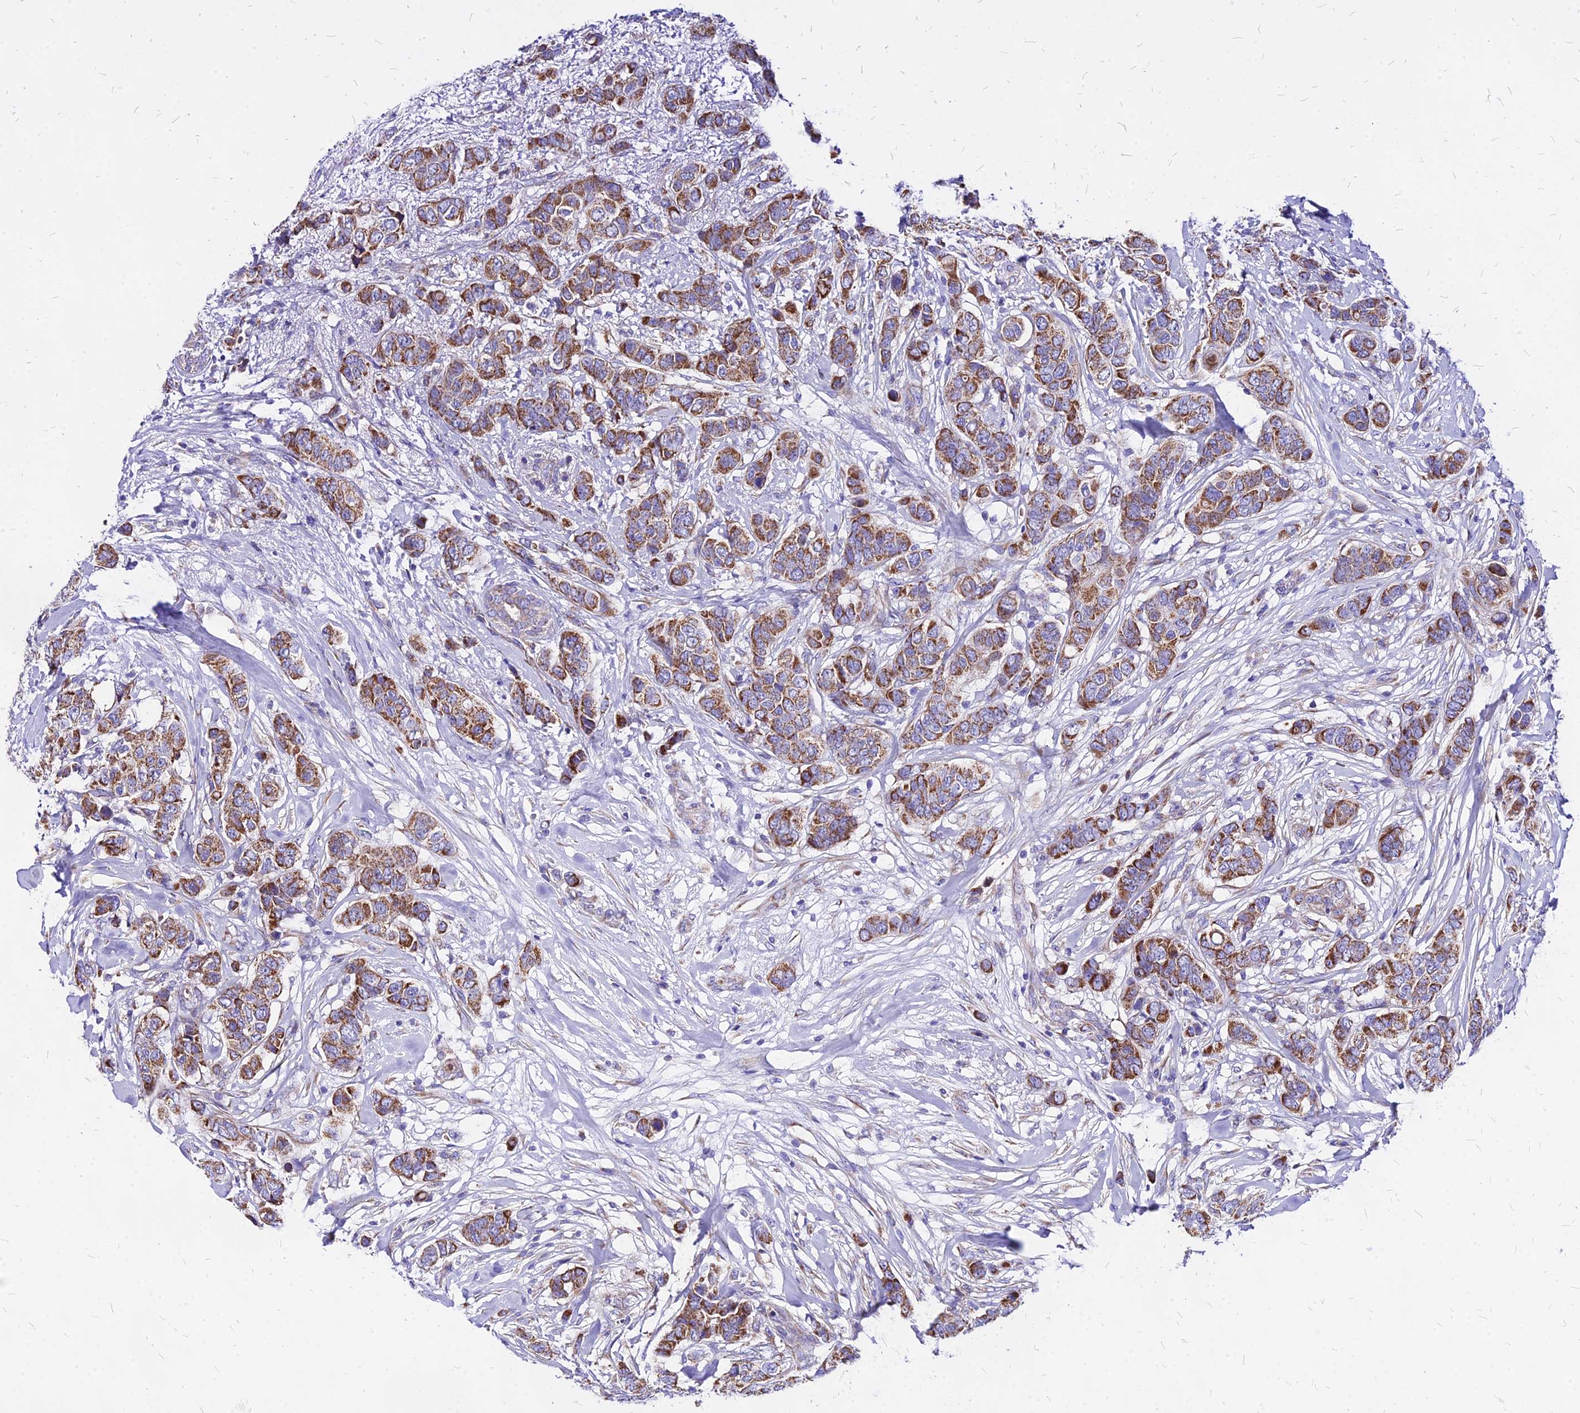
{"staining": {"intensity": "moderate", "quantity": ">75%", "location": "cytoplasmic/membranous"}, "tissue": "breast cancer", "cell_type": "Tumor cells", "image_type": "cancer", "snomed": [{"axis": "morphology", "description": "Lobular carcinoma"}, {"axis": "topography", "description": "Breast"}], "caption": "The immunohistochemical stain highlights moderate cytoplasmic/membranous positivity in tumor cells of breast cancer tissue.", "gene": "MRPL3", "patient": {"sex": "female", "age": 51}}